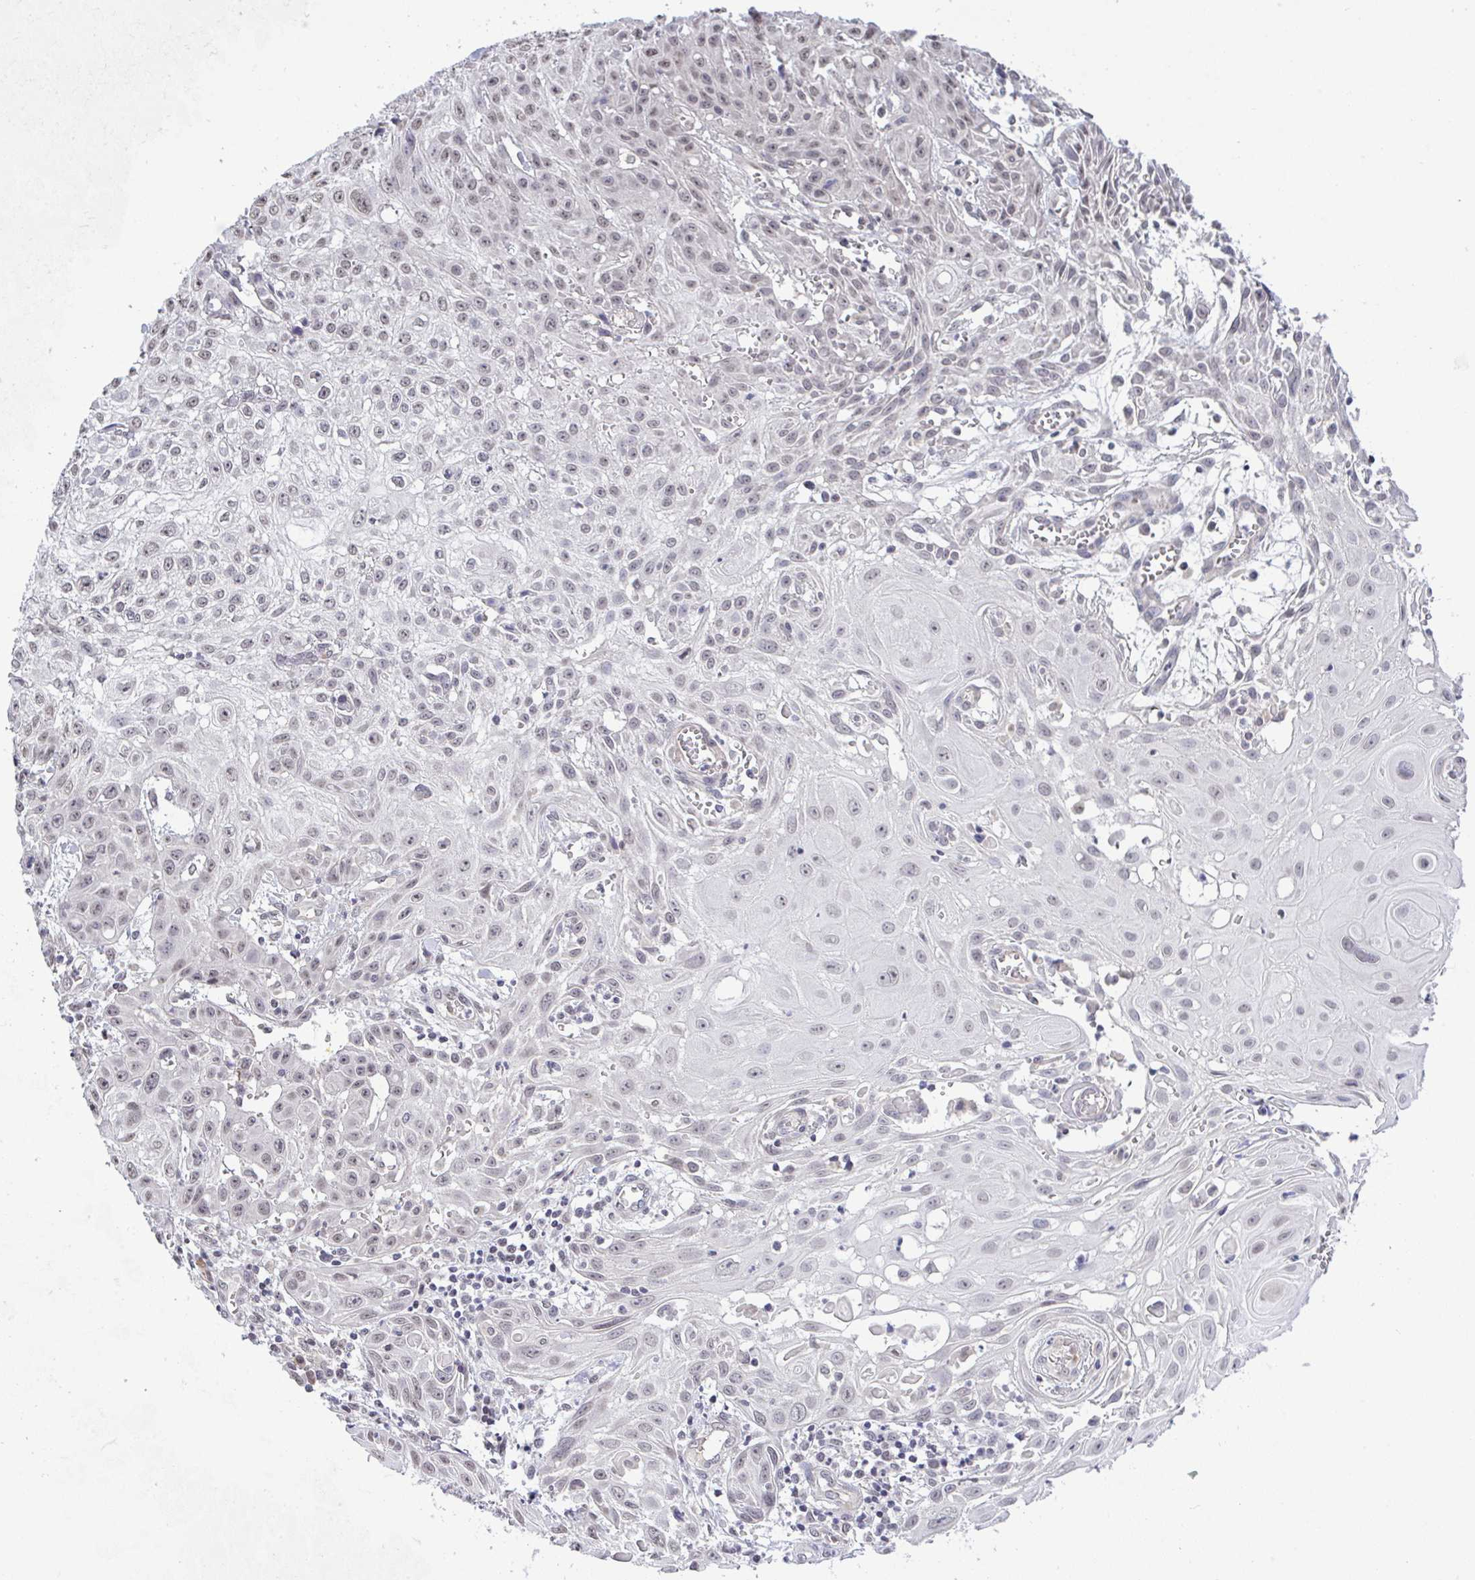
{"staining": {"intensity": "weak", "quantity": ">75%", "location": "nuclear"}, "tissue": "skin cancer", "cell_type": "Tumor cells", "image_type": "cancer", "snomed": [{"axis": "morphology", "description": "Squamous cell carcinoma, NOS"}, {"axis": "topography", "description": "Skin"}, {"axis": "topography", "description": "Vulva"}], "caption": "Immunohistochemical staining of human skin squamous cell carcinoma demonstrates low levels of weak nuclear staining in about >75% of tumor cells. The staining is performed using DAB (3,3'-diaminobenzidine) brown chromogen to label protein expression. The nuclei are counter-stained blue using hematoxylin.", "gene": "C9orf64", "patient": {"sex": "female", "age": 71}}